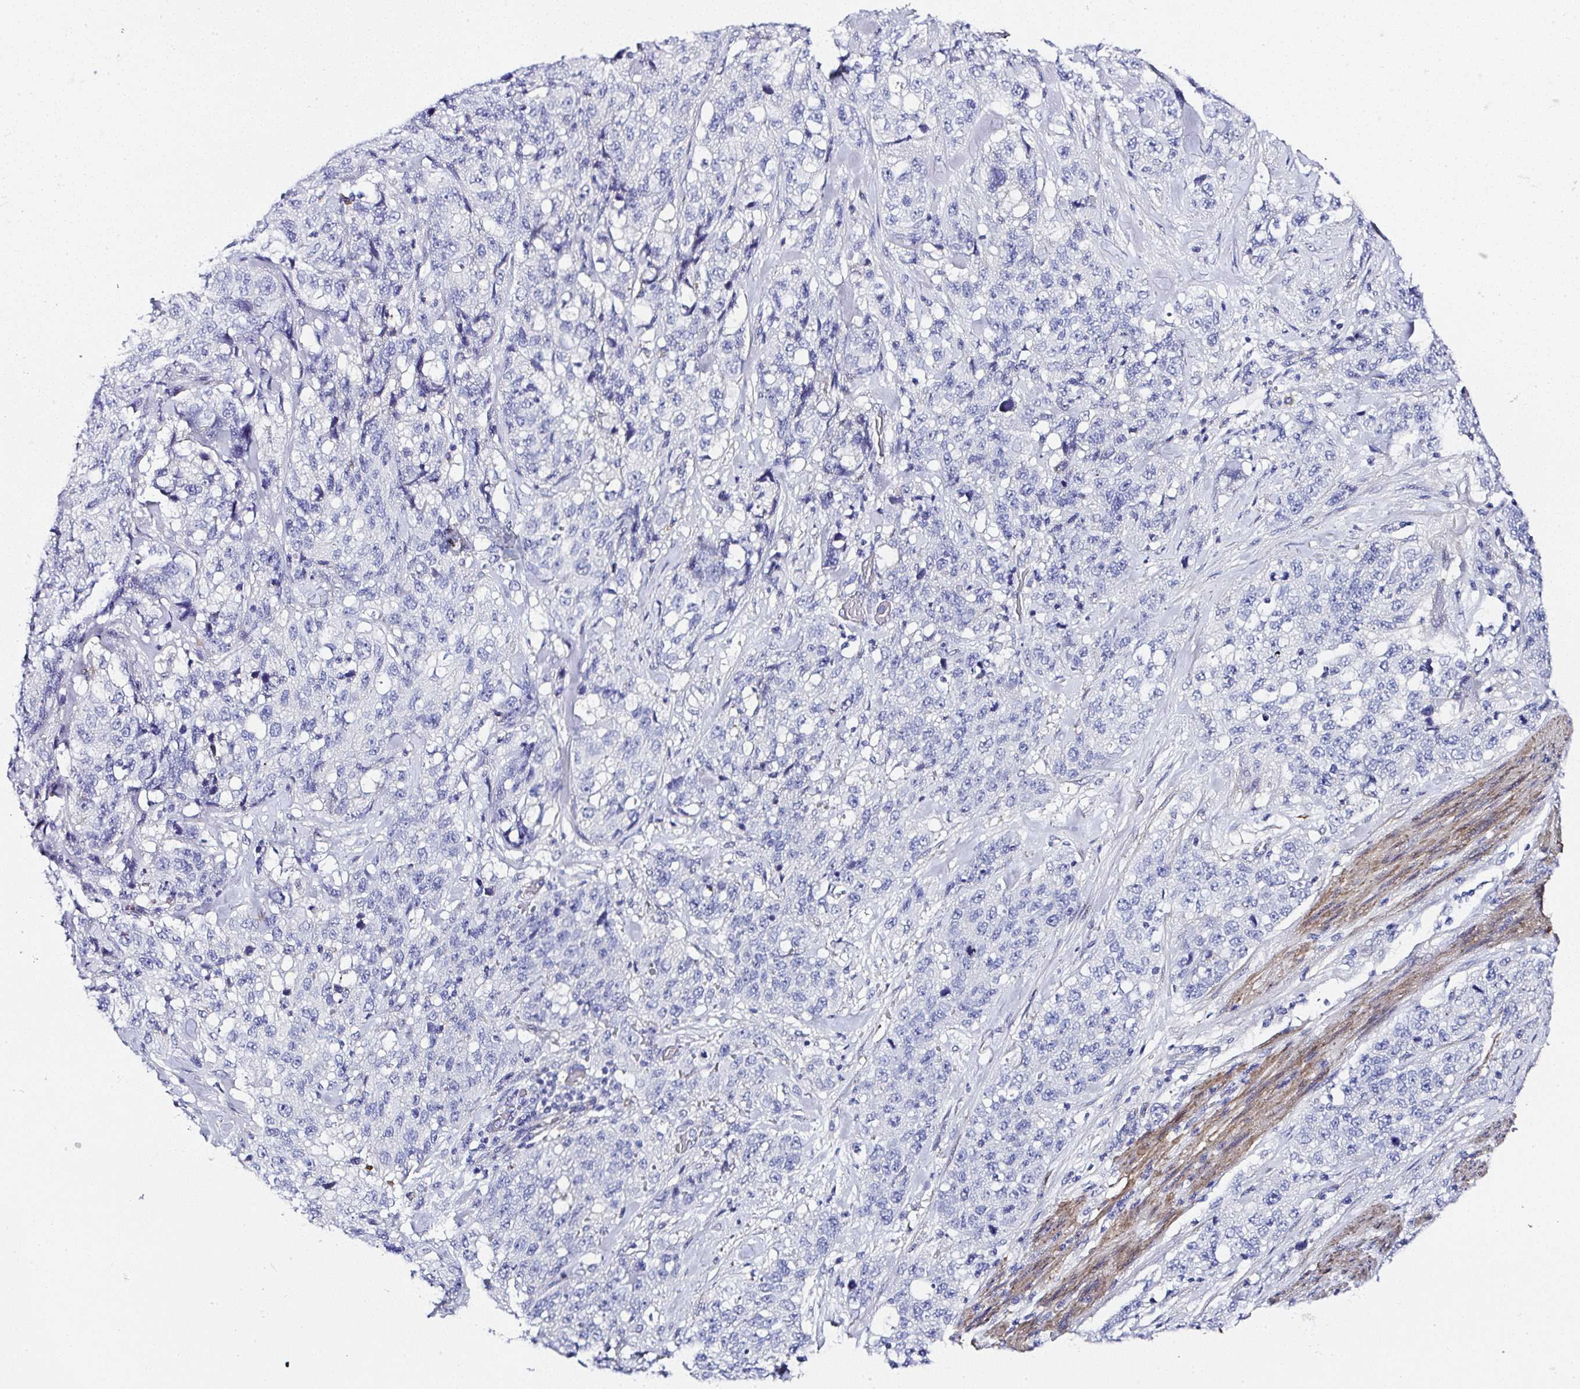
{"staining": {"intensity": "negative", "quantity": "none", "location": "none"}, "tissue": "stomach cancer", "cell_type": "Tumor cells", "image_type": "cancer", "snomed": [{"axis": "morphology", "description": "Adenocarcinoma, NOS"}, {"axis": "topography", "description": "Stomach"}], "caption": "The immunohistochemistry micrograph has no significant positivity in tumor cells of stomach cancer (adenocarcinoma) tissue.", "gene": "PPFIA4", "patient": {"sex": "male", "age": 48}}